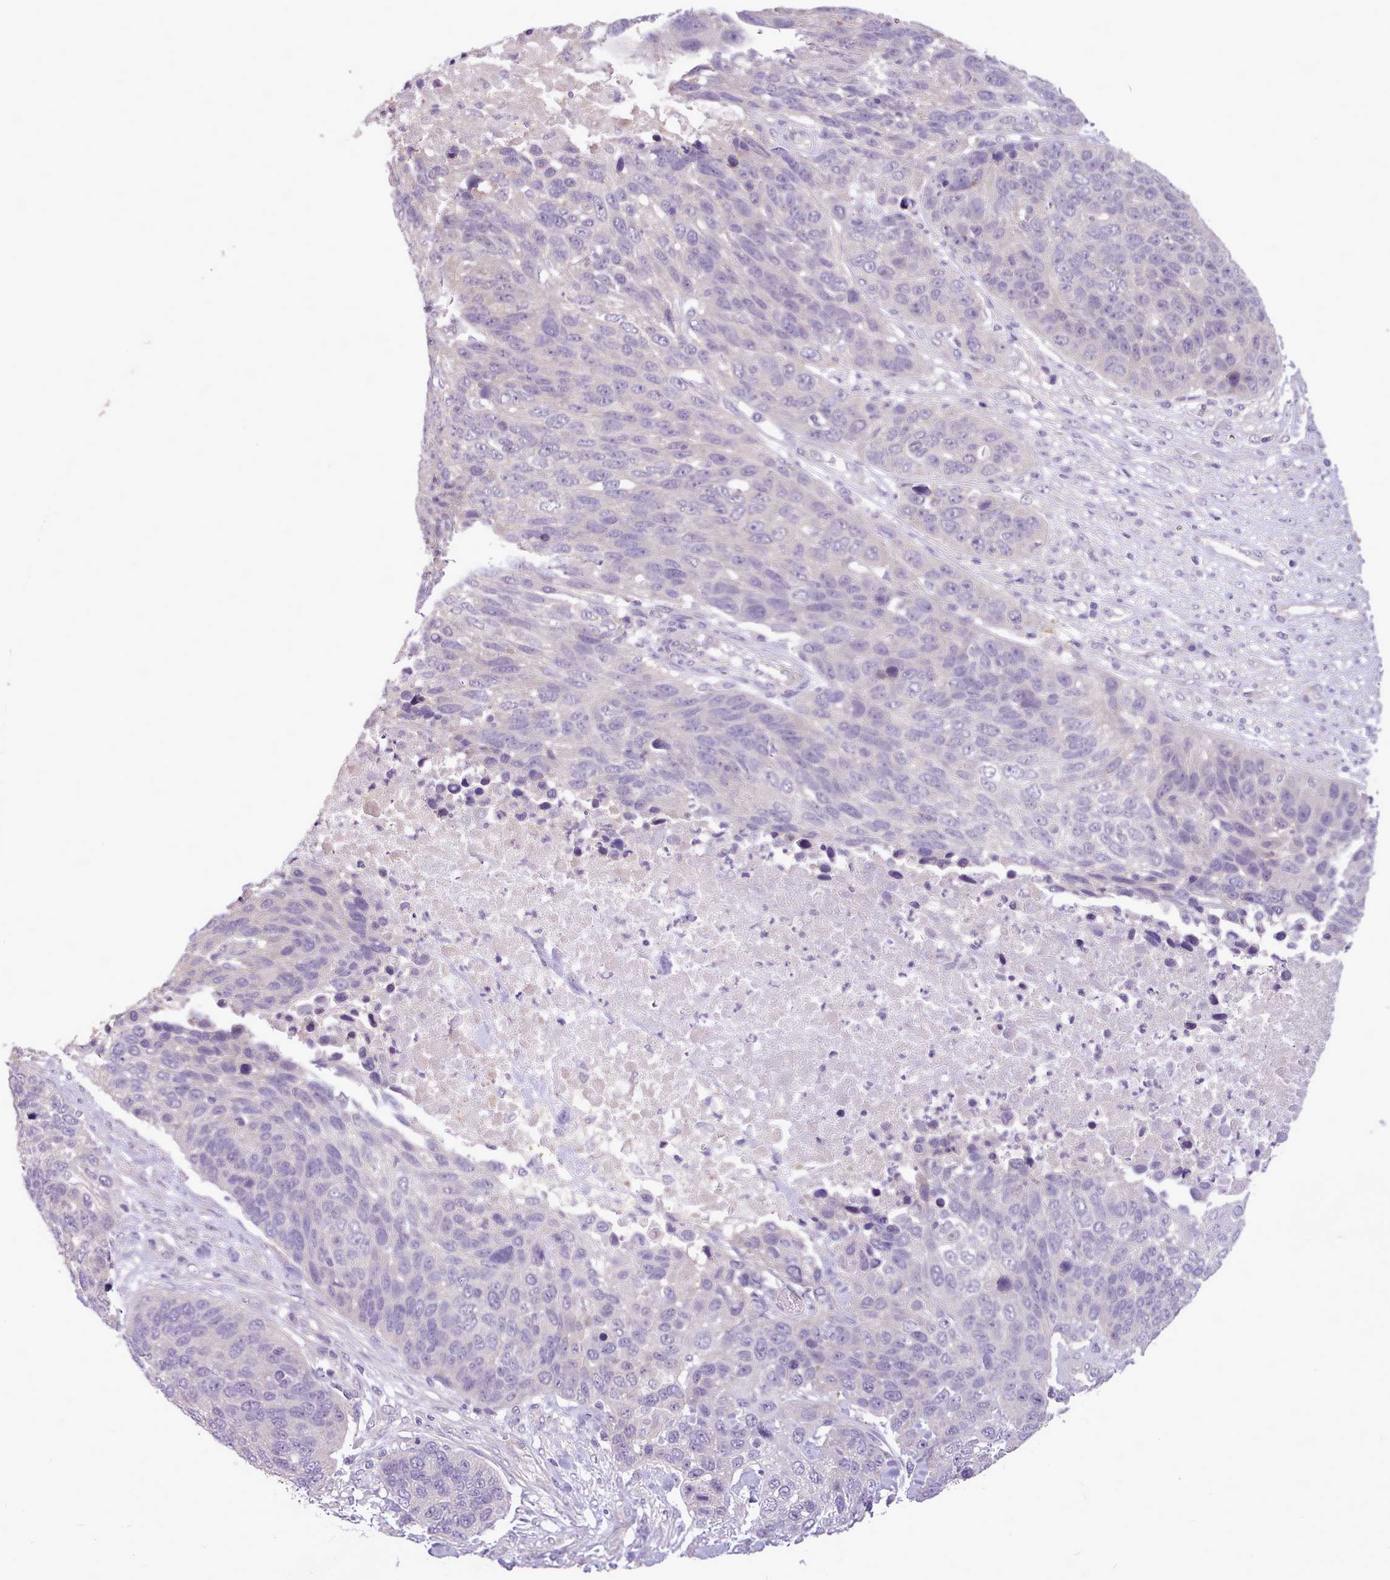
{"staining": {"intensity": "negative", "quantity": "none", "location": "none"}, "tissue": "lung cancer", "cell_type": "Tumor cells", "image_type": "cancer", "snomed": [{"axis": "morphology", "description": "Normal tissue, NOS"}, {"axis": "morphology", "description": "Squamous cell carcinoma, NOS"}, {"axis": "topography", "description": "Lymph node"}, {"axis": "topography", "description": "Lung"}], "caption": "Tumor cells are negative for protein expression in human lung squamous cell carcinoma. (DAB (3,3'-diaminobenzidine) immunohistochemistry with hematoxylin counter stain).", "gene": "ZNF607", "patient": {"sex": "male", "age": 66}}